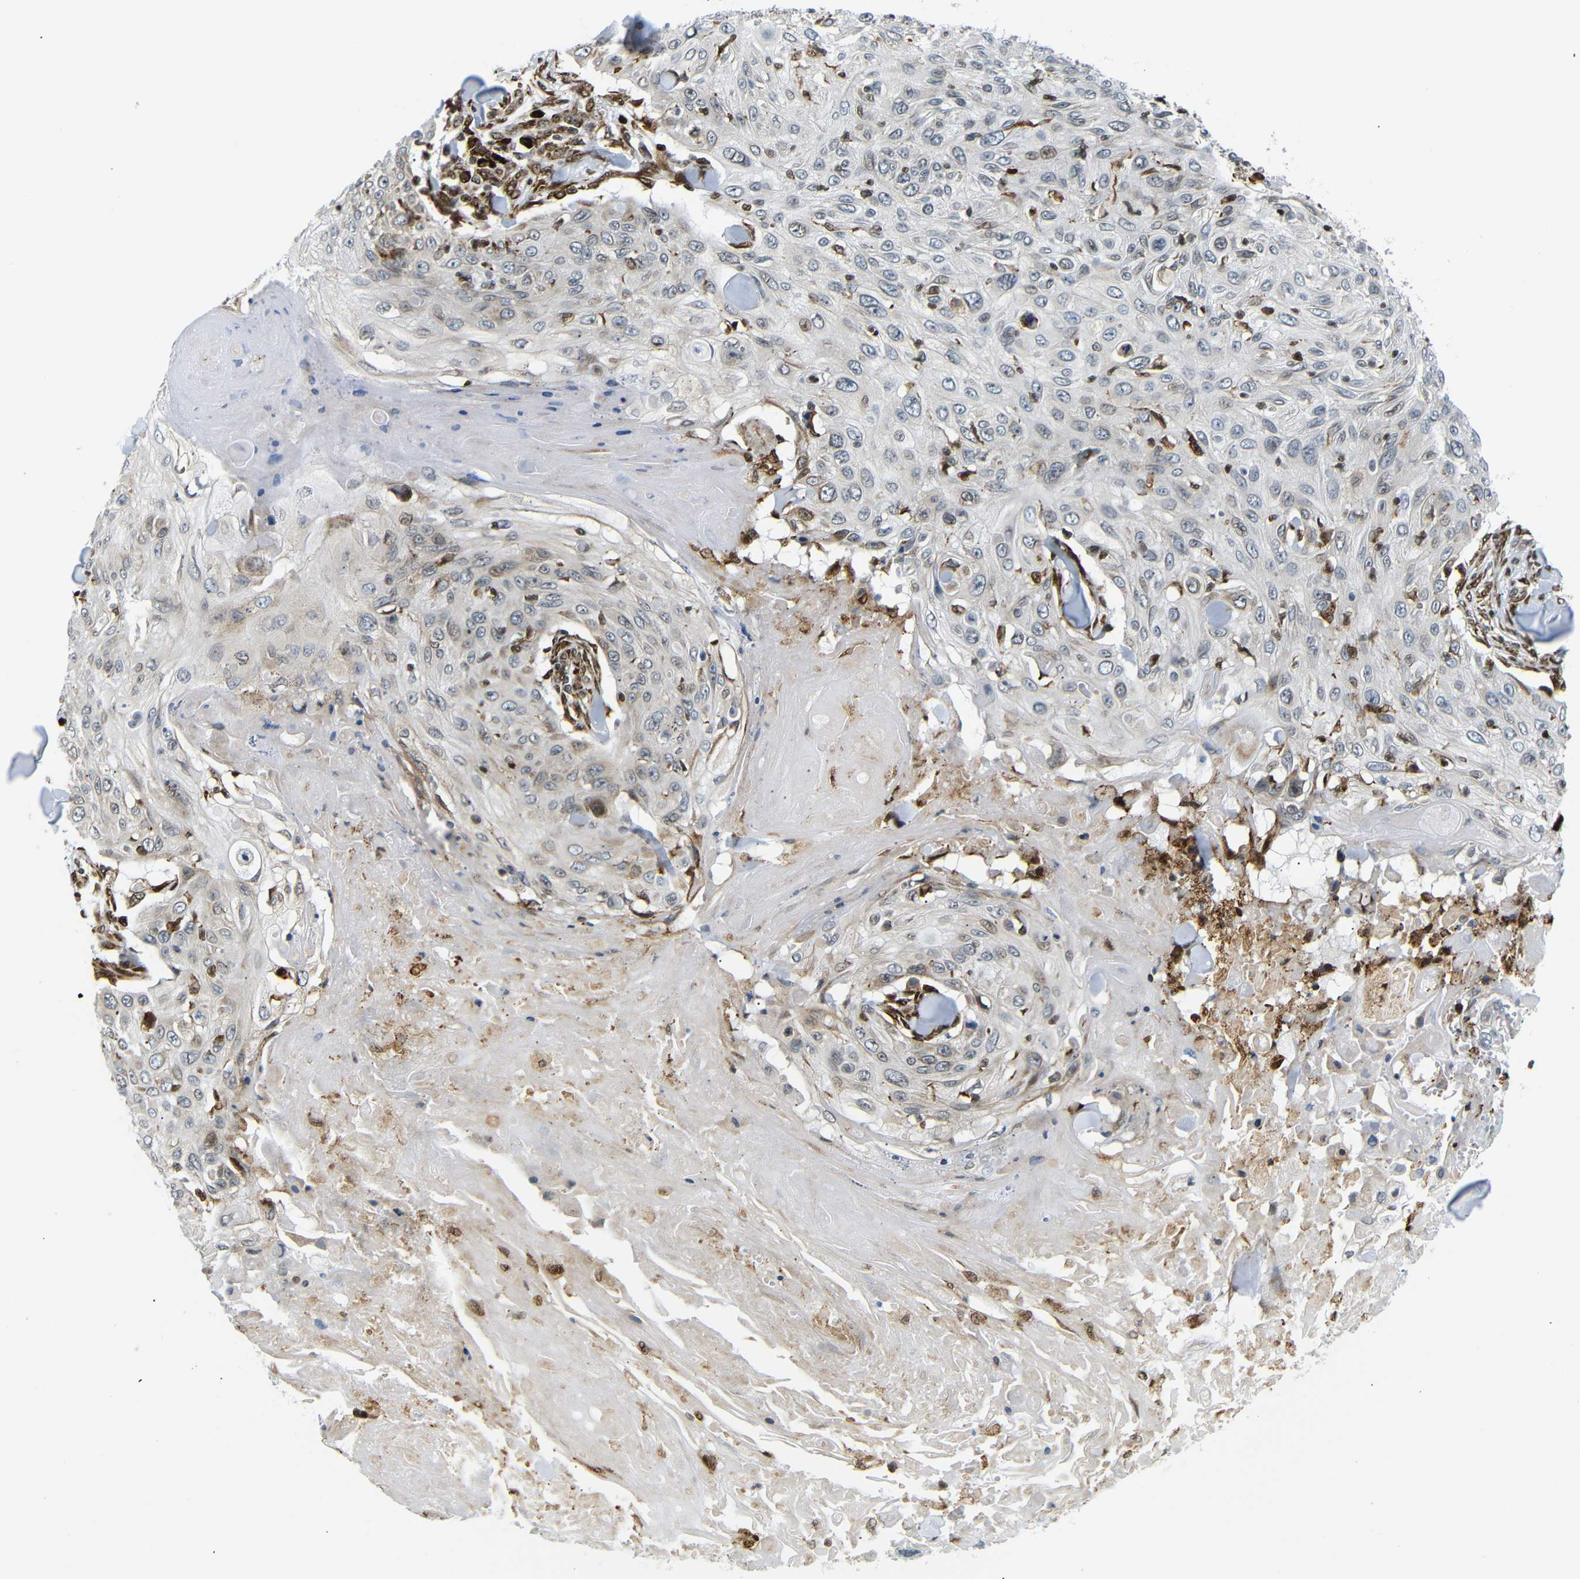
{"staining": {"intensity": "weak", "quantity": "<25%", "location": "cytoplasmic/membranous,nuclear"}, "tissue": "skin cancer", "cell_type": "Tumor cells", "image_type": "cancer", "snomed": [{"axis": "morphology", "description": "Squamous cell carcinoma, NOS"}, {"axis": "topography", "description": "Skin"}], "caption": "Immunohistochemical staining of human squamous cell carcinoma (skin) exhibits no significant positivity in tumor cells. The staining is performed using DAB brown chromogen with nuclei counter-stained in using hematoxylin.", "gene": "SPCS2", "patient": {"sex": "male", "age": 86}}